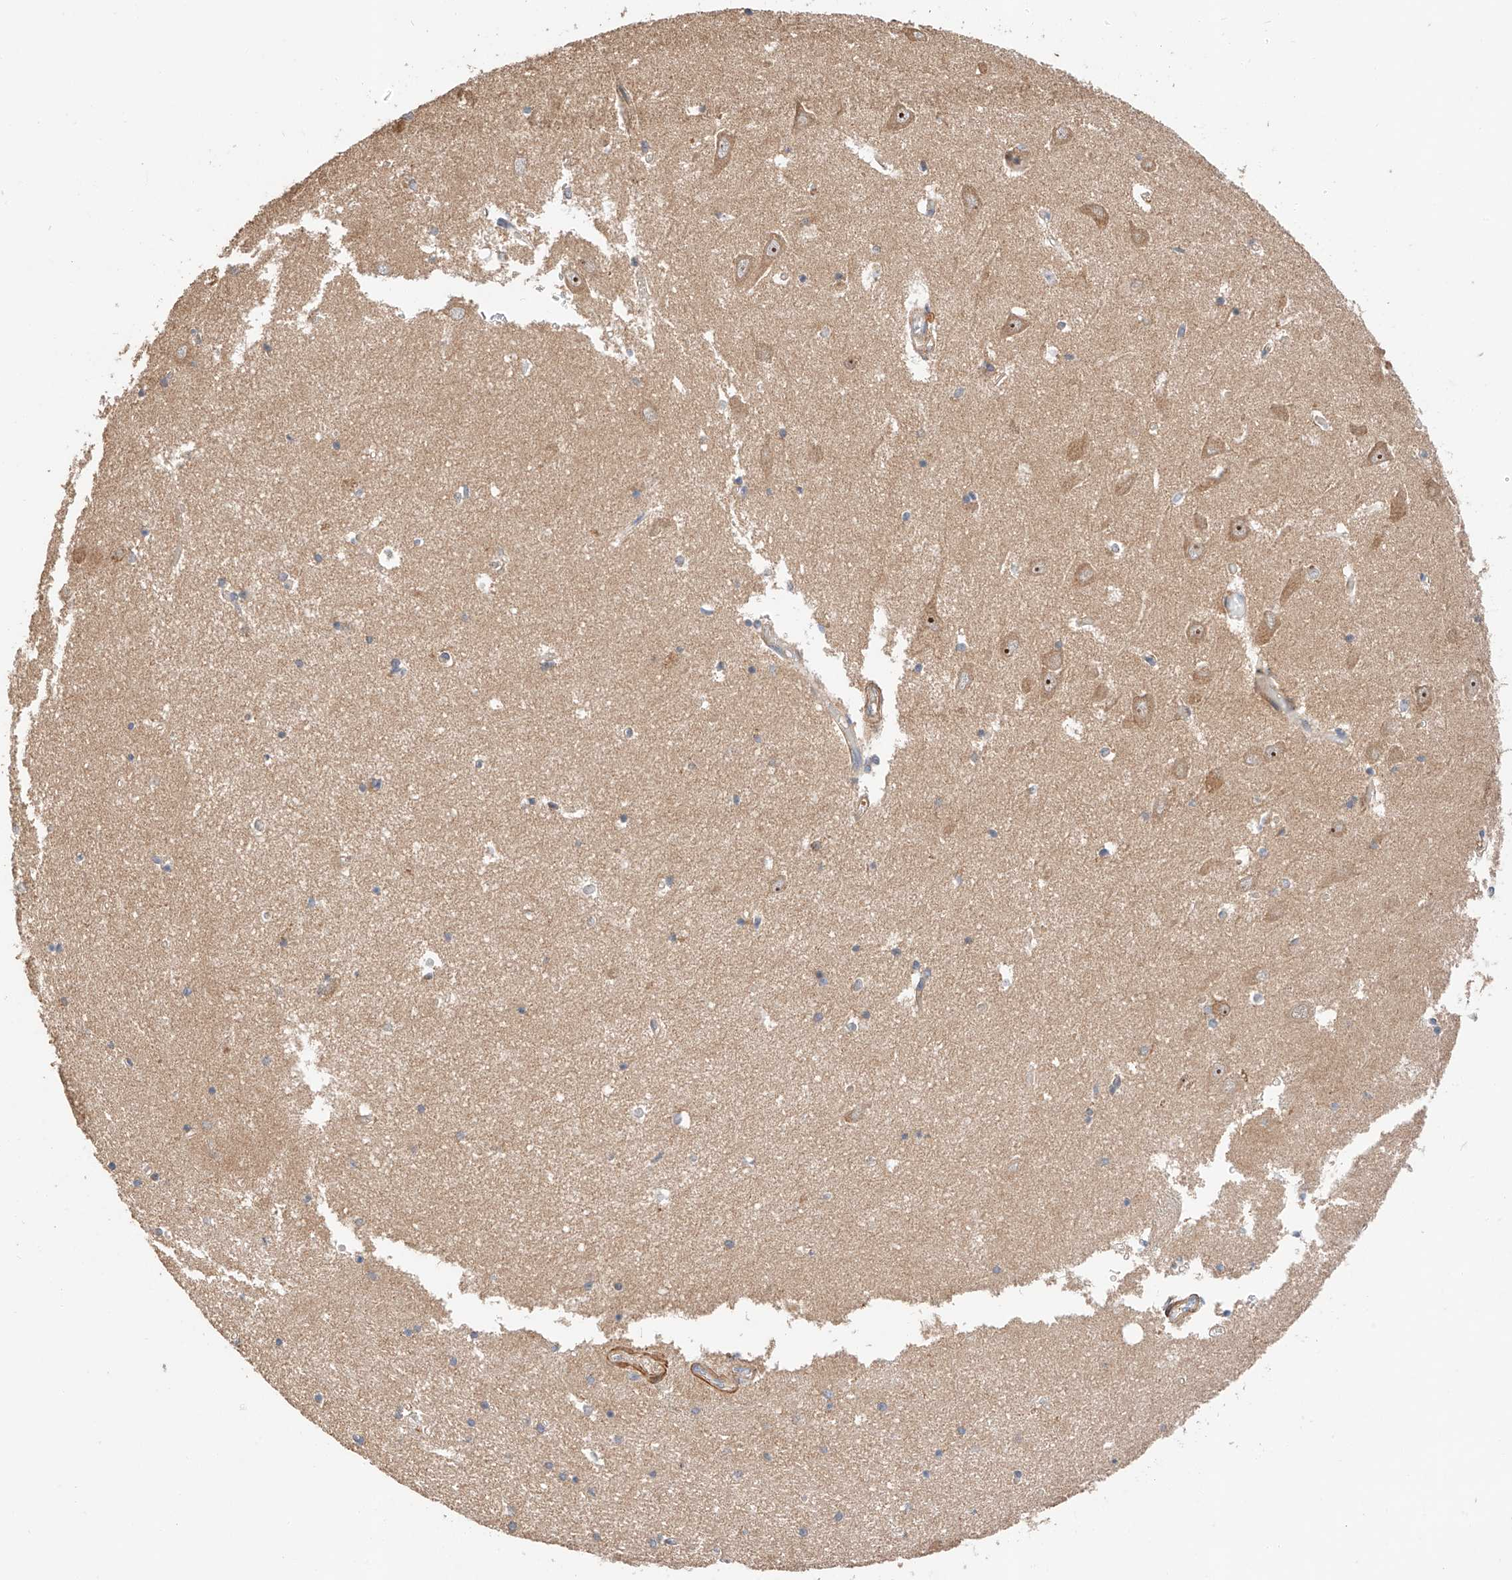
{"staining": {"intensity": "negative", "quantity": "none", "location": "none"}, "tissue": "hippocampus", "cell_type": "Glial cells", "image_type": "normal", "snomed": [{"axis": "morphology", "description": "Normal tissue, NOS"}, {"axis": "topography", "description": "Hippocampus"}], "caption": "The photomicrograph exhibits no staining of glial cells in normal hippocampus.", "gene": "RAB23", "patient": {"sex": "male", "age": 70}}